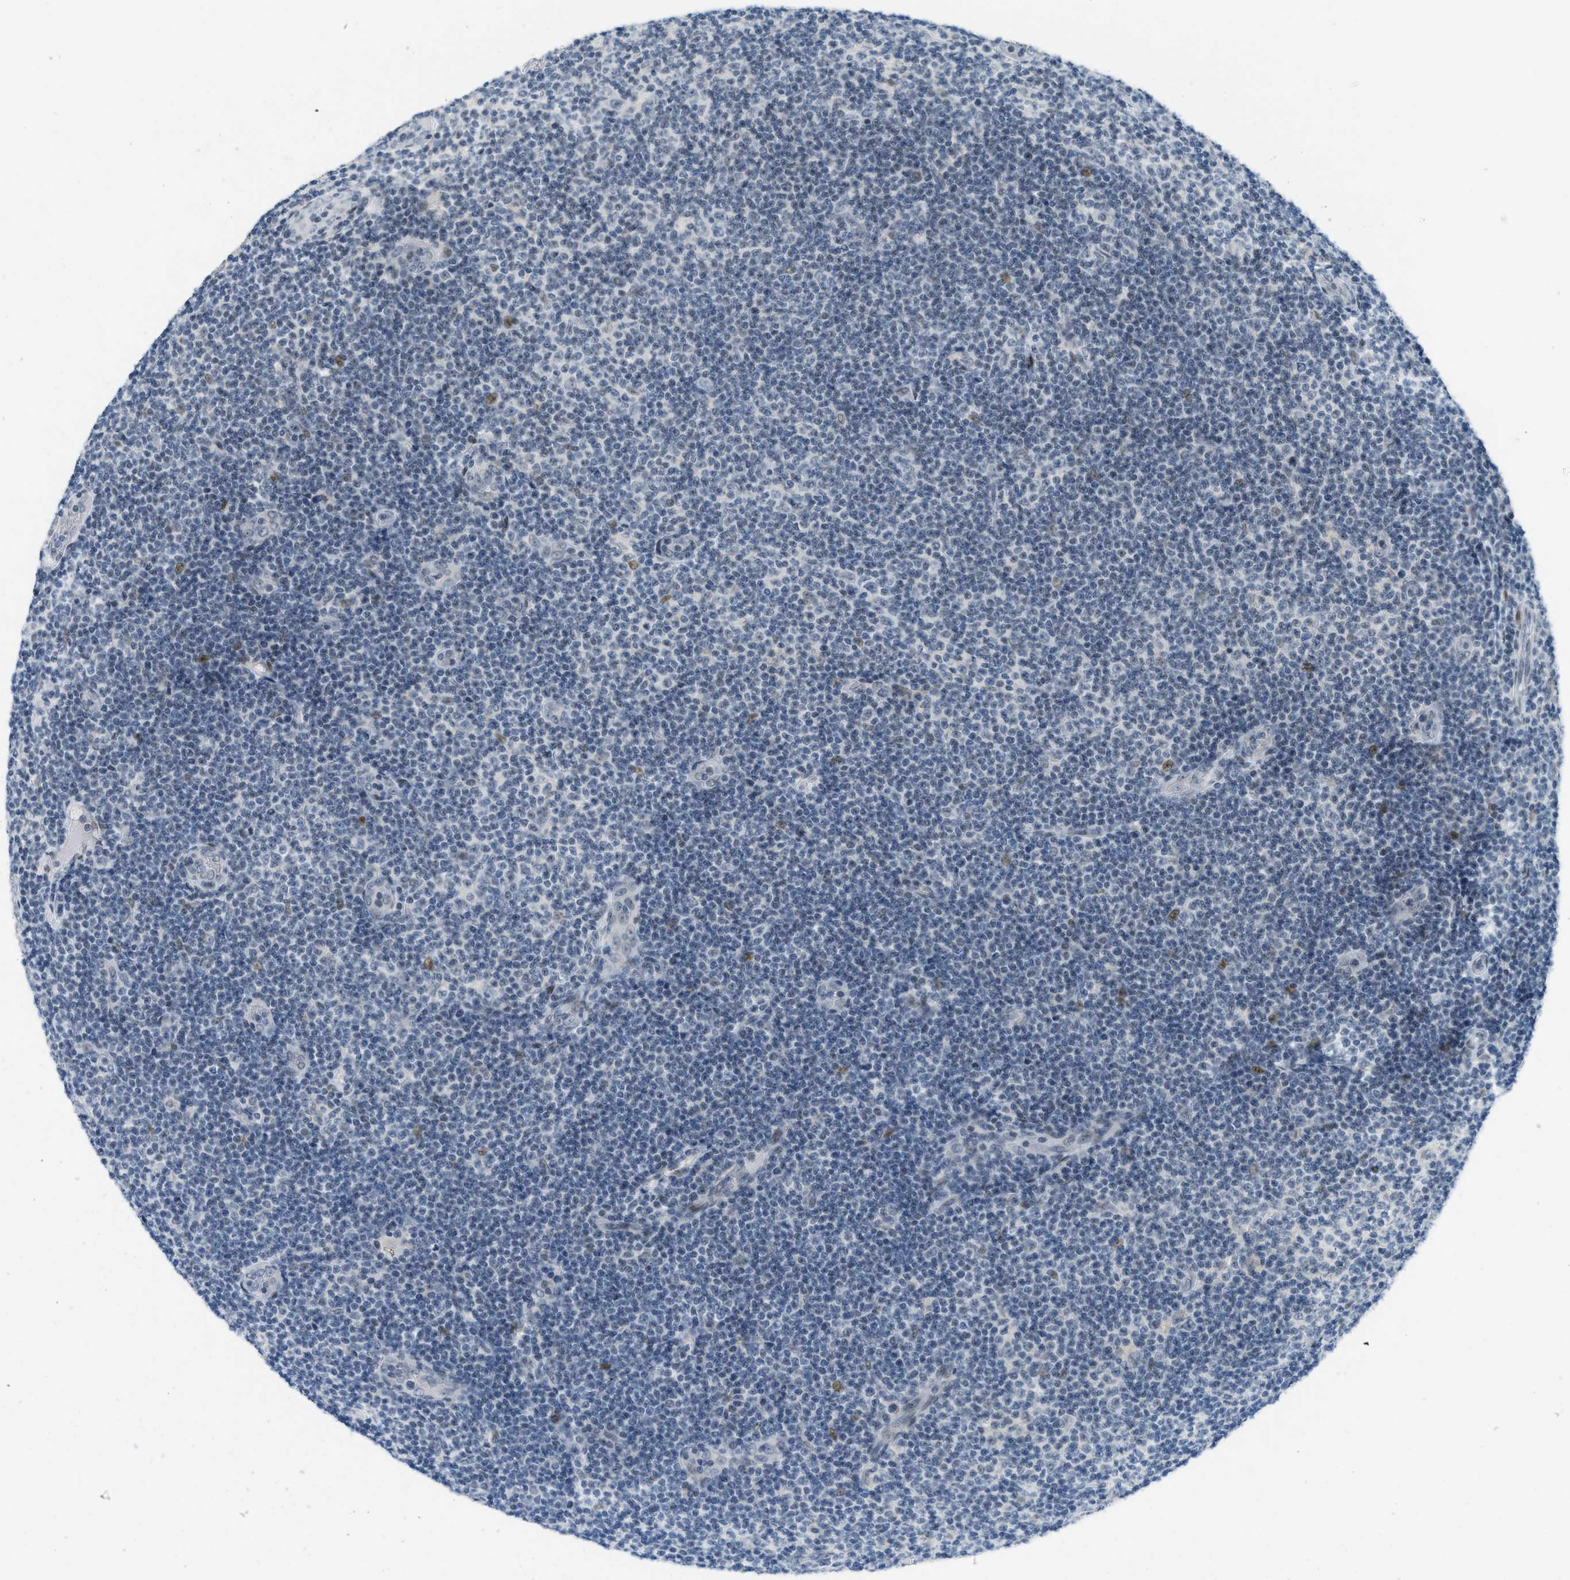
{"staining": {"intensity": "negative", "quantity": "none", "location": "none"}, "tissue": "lymphoma", "cell_type": "Tumor cells", "image_type": "cancer", "snomed": [{"axis": "morphology", "description": "Malignant lymphoma, non-Hodgkin's type, Low grade"}, {"axis": "topography", "description": "Lymph node"}], "caption": "Immunohistochemistry (IHC) photomicrograph of neoplastic tissue: lymphoma stained with DAB displays no significant protein expression in tumor cells.", "gene": "PBX1", "patient": {"sex": "male", "age": 83}}